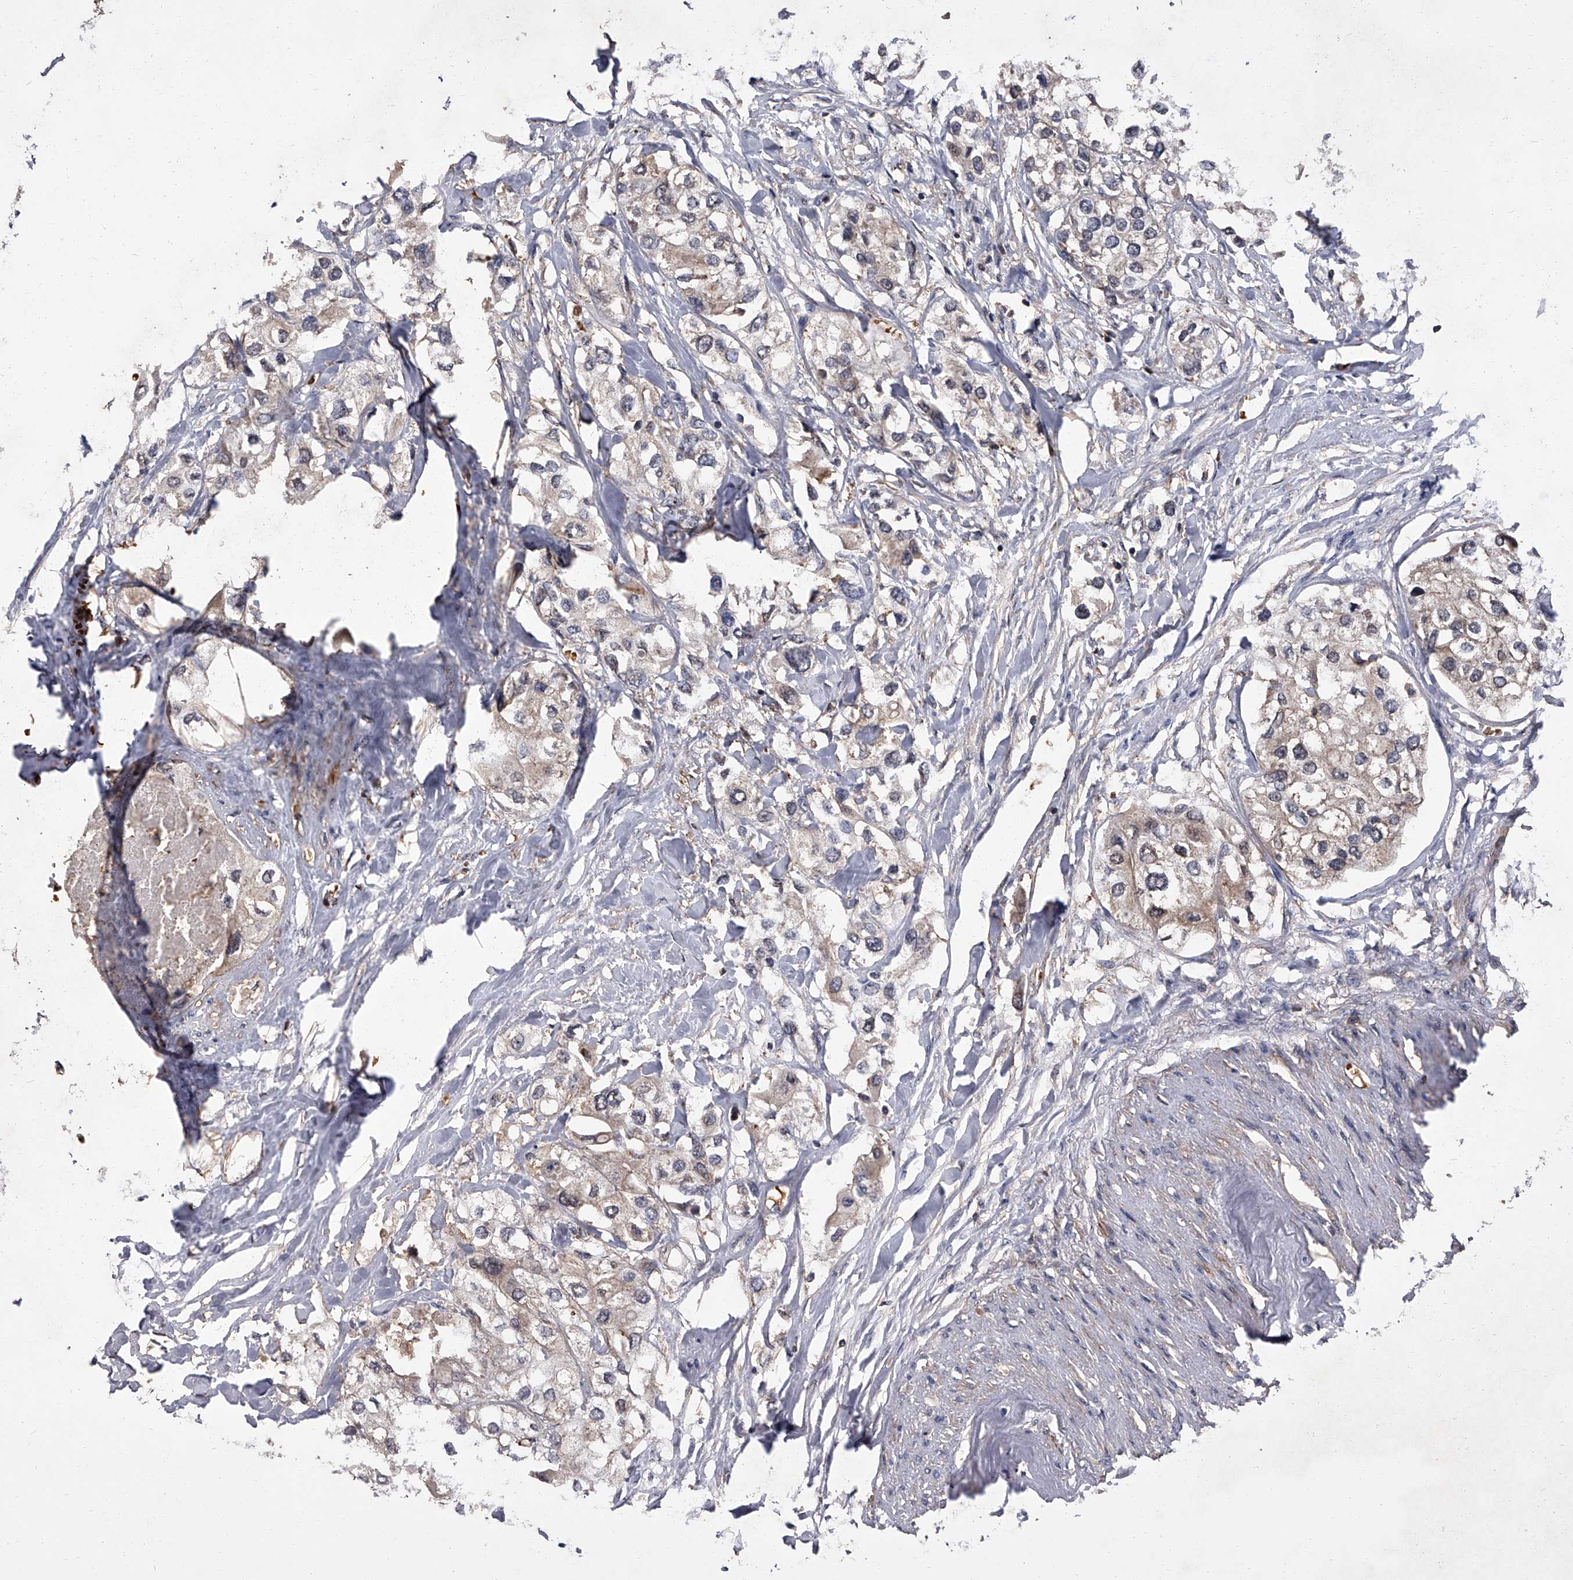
{"staining": {"intensity": "weak", "quantity": "25%-75%", "location": "cytoplasmic/membranous"}, "tissue": "urothelial cancer", "cell_type": "Tumor cells", "image_type": "cancer", "snomed": [{"axis": "morphology", "description": "Urothelial carcinoma, High grade"}, {"axis": "topography", "description": "Urinary bladder"}], "caption": "Protein analysis of high-grade urothelial carcinoma tissue displays weak cytoplasmic/membranous staining in approximately 25%-75% of tumor cells.", "gene": "STK36", "patient": {"sex": "male", "age": 64}}